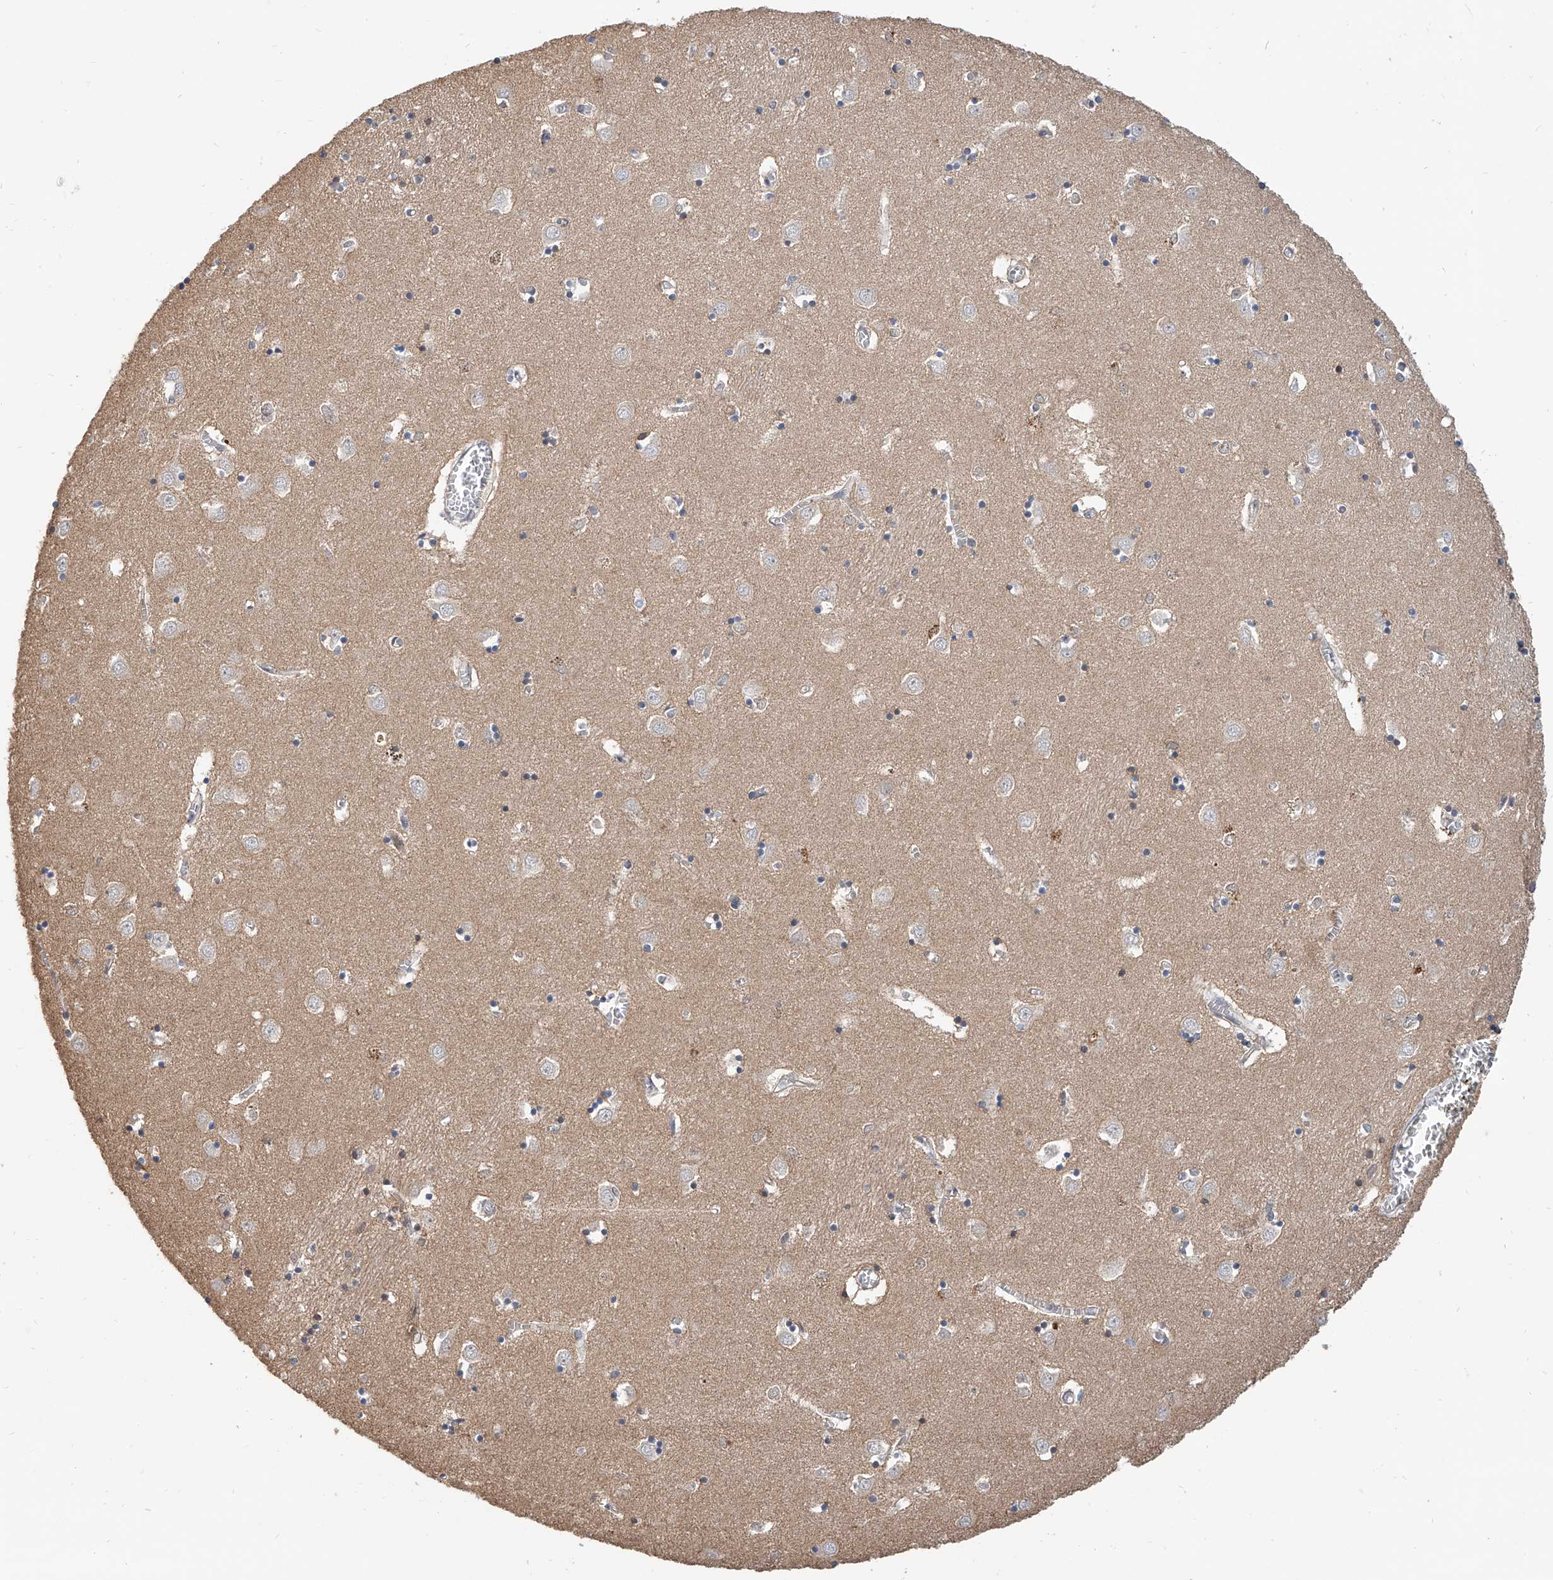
{"staining": {"intensity": "weak", "quantity": "<25%", "location": "cytoplasmic/membranous"}, "tissue": "caudate", "cell_type": "Glial cells", "image_type": "normal", "snomed": [{"axis": "morphology", "description": "Normal tissue, NOS"}, {"axis": "topography", "description": "Lateral ventricle wall"}], "caption": "Immunohistochemistry (IHC) image of unremarkable caudate: human caudate stained with DAB demonstrates no significant protein positivity in glial cells. (Stains: DAB IHC with hematoxylin counter stain, Microscopy: brightfield microscopy at high magnification).", "gene": "MAGEE2", "patient": {"sex": "male", "age": 70}}